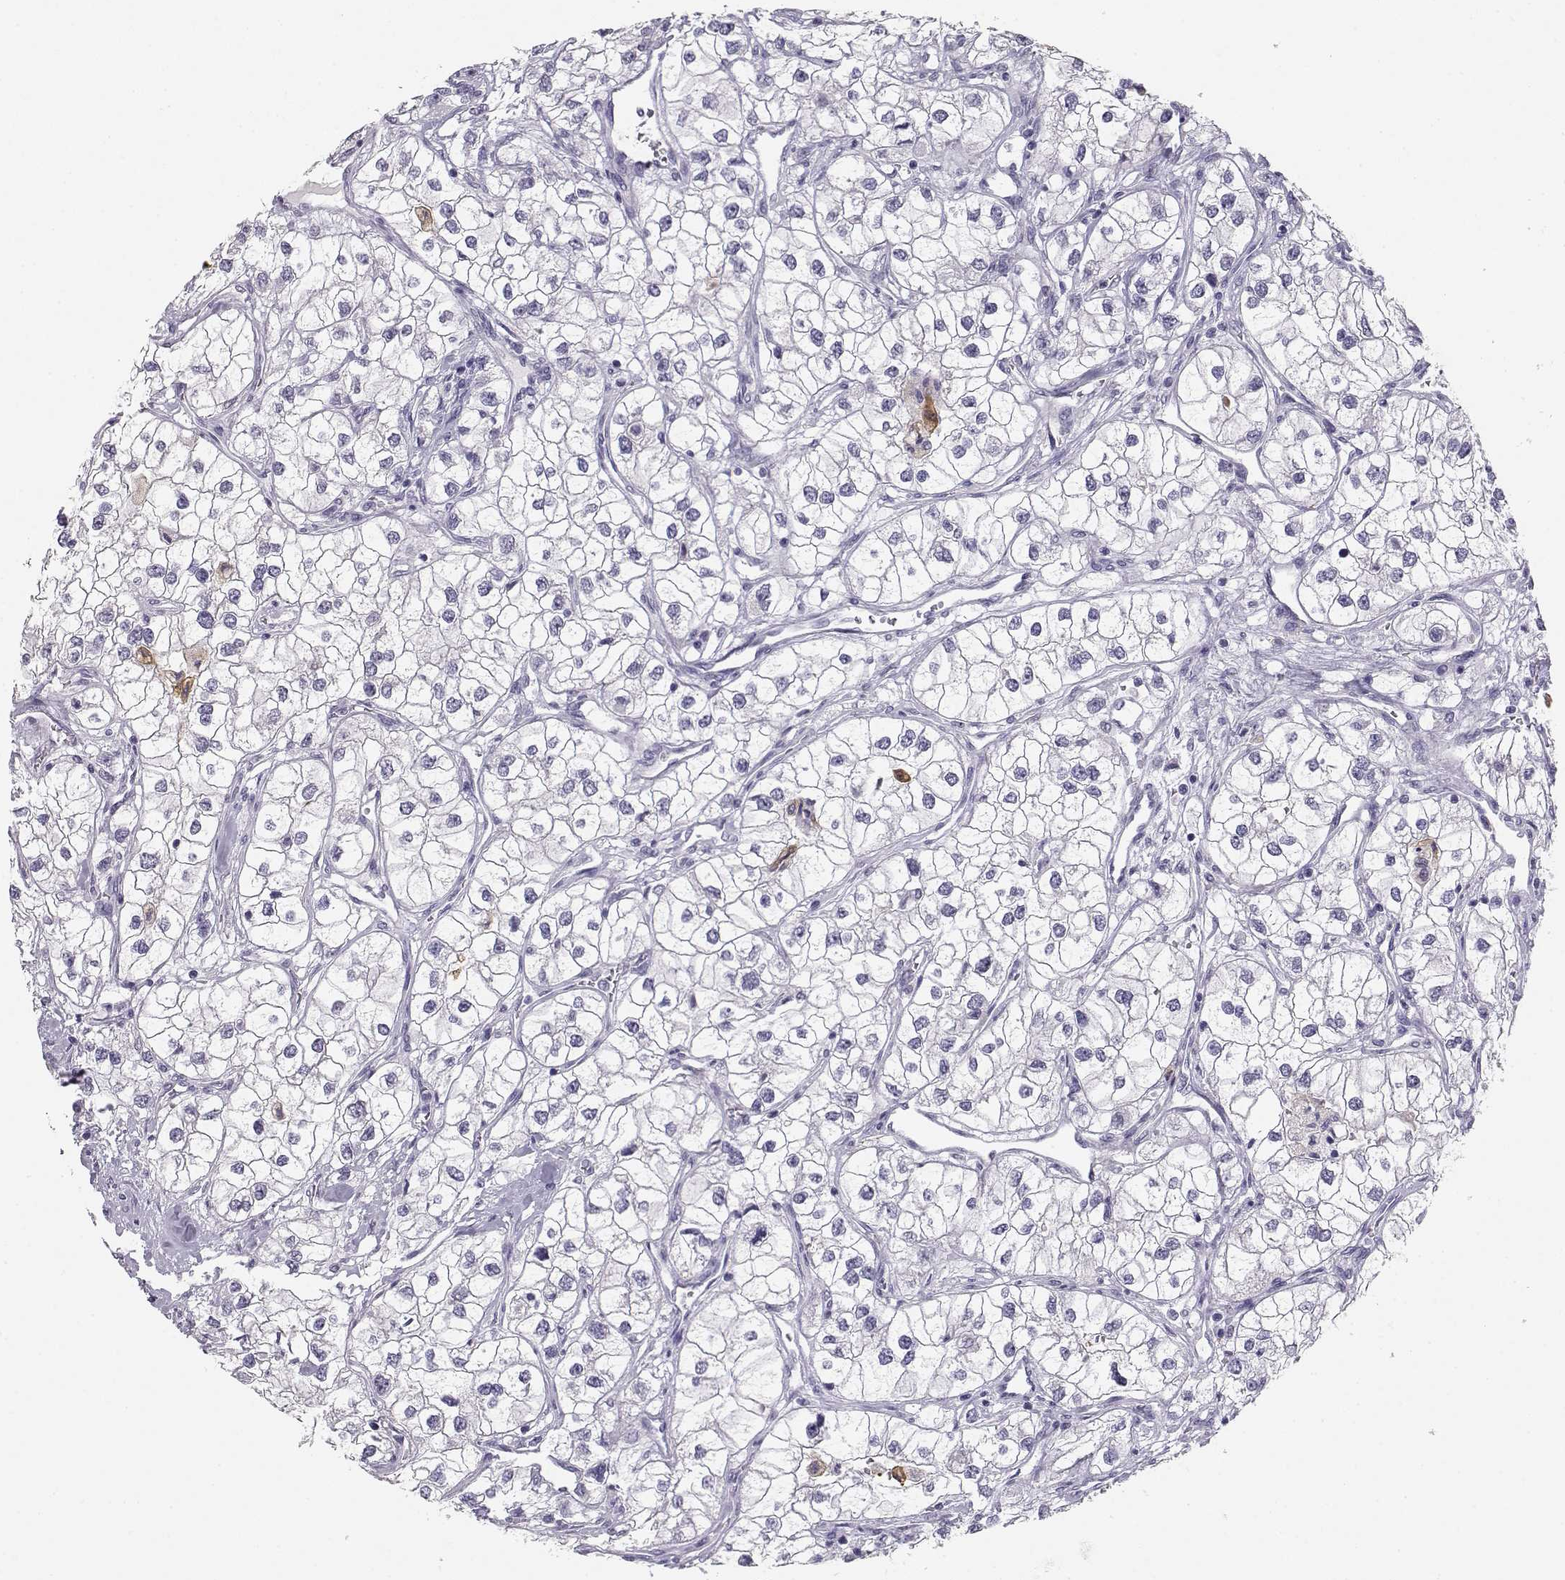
{"staining": {"intensity": "negative", "quantity": "none", "location": "none"}, "tissue": "renal cancer", "cell_type": "Tumor cells", "image_type": "cancer", "snomed": [{"axis": "morphology", "description": "Adenocarcinoma, NOS"}, {"axis": "topography", "description": "Kidney"}], "caption": "Tumor cells show no significant positivity in adenocarcinoma (renal).", "gene": "NUTM1", "patient": {"sex": "male", "age": 59}}